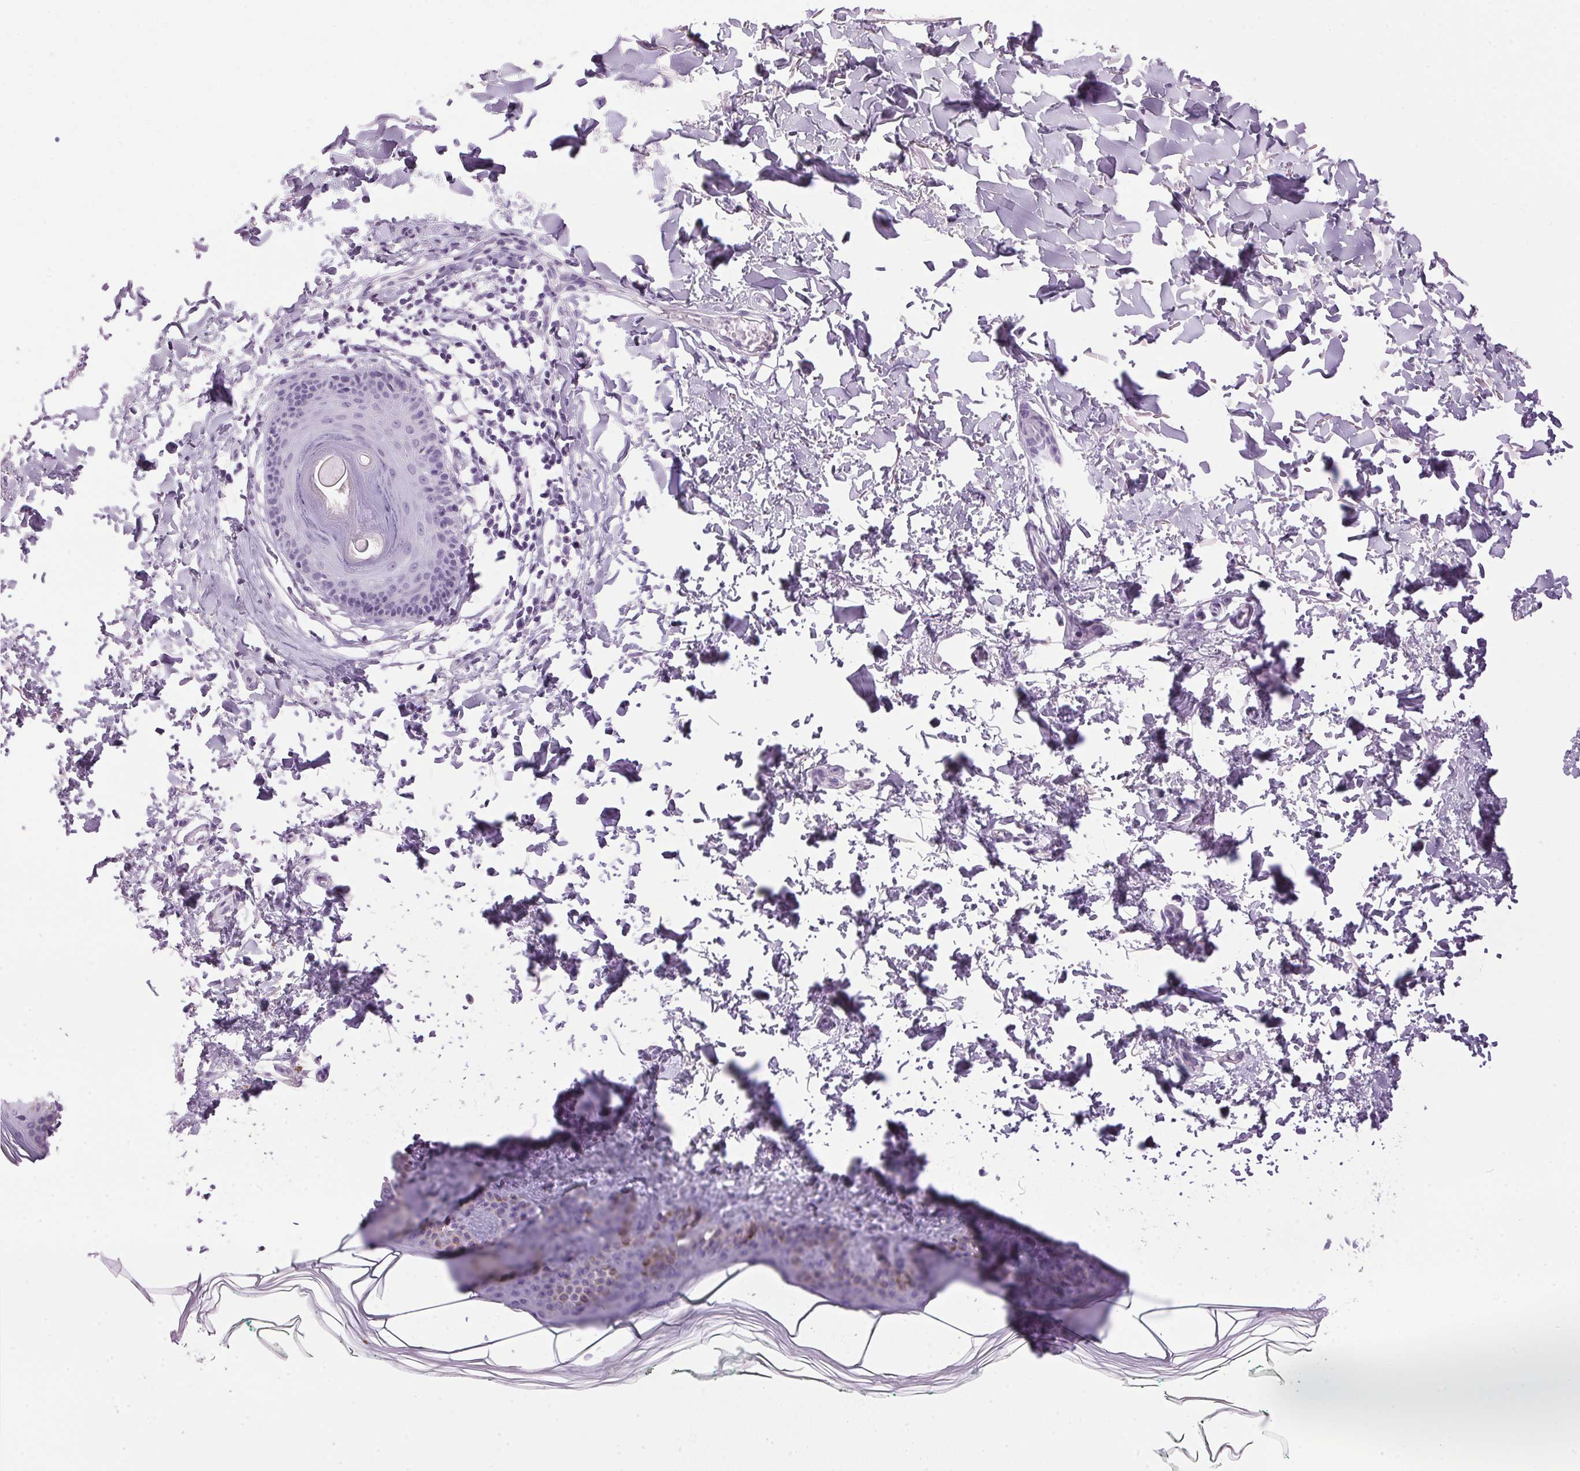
{"staining": {"intensity": "negative", "quantity": "none", "location": "none"}, "tissue": "skin", "cell_type": "Fibroblasts", "image_type": "normal", "snomed": [{"axis": "morphology", "description": "Normal tissue, NOS"}, {"axis": "topography", "description": "Skin"}, {"axis": "topography", "description": "Peripheral nerve tissue"}], "caption": "An immunohistochemistry image of unremarkable skin is shown. There is no staining in fibroblasts of skin. Brightfield microscopy of IHC stained with DAB (3,3'-diaminobenzidine) (brown) and hematoxylin (blue), captured at high magnification.", "gene": "SP7", "patient": {"sex": "female", "age": 45}}